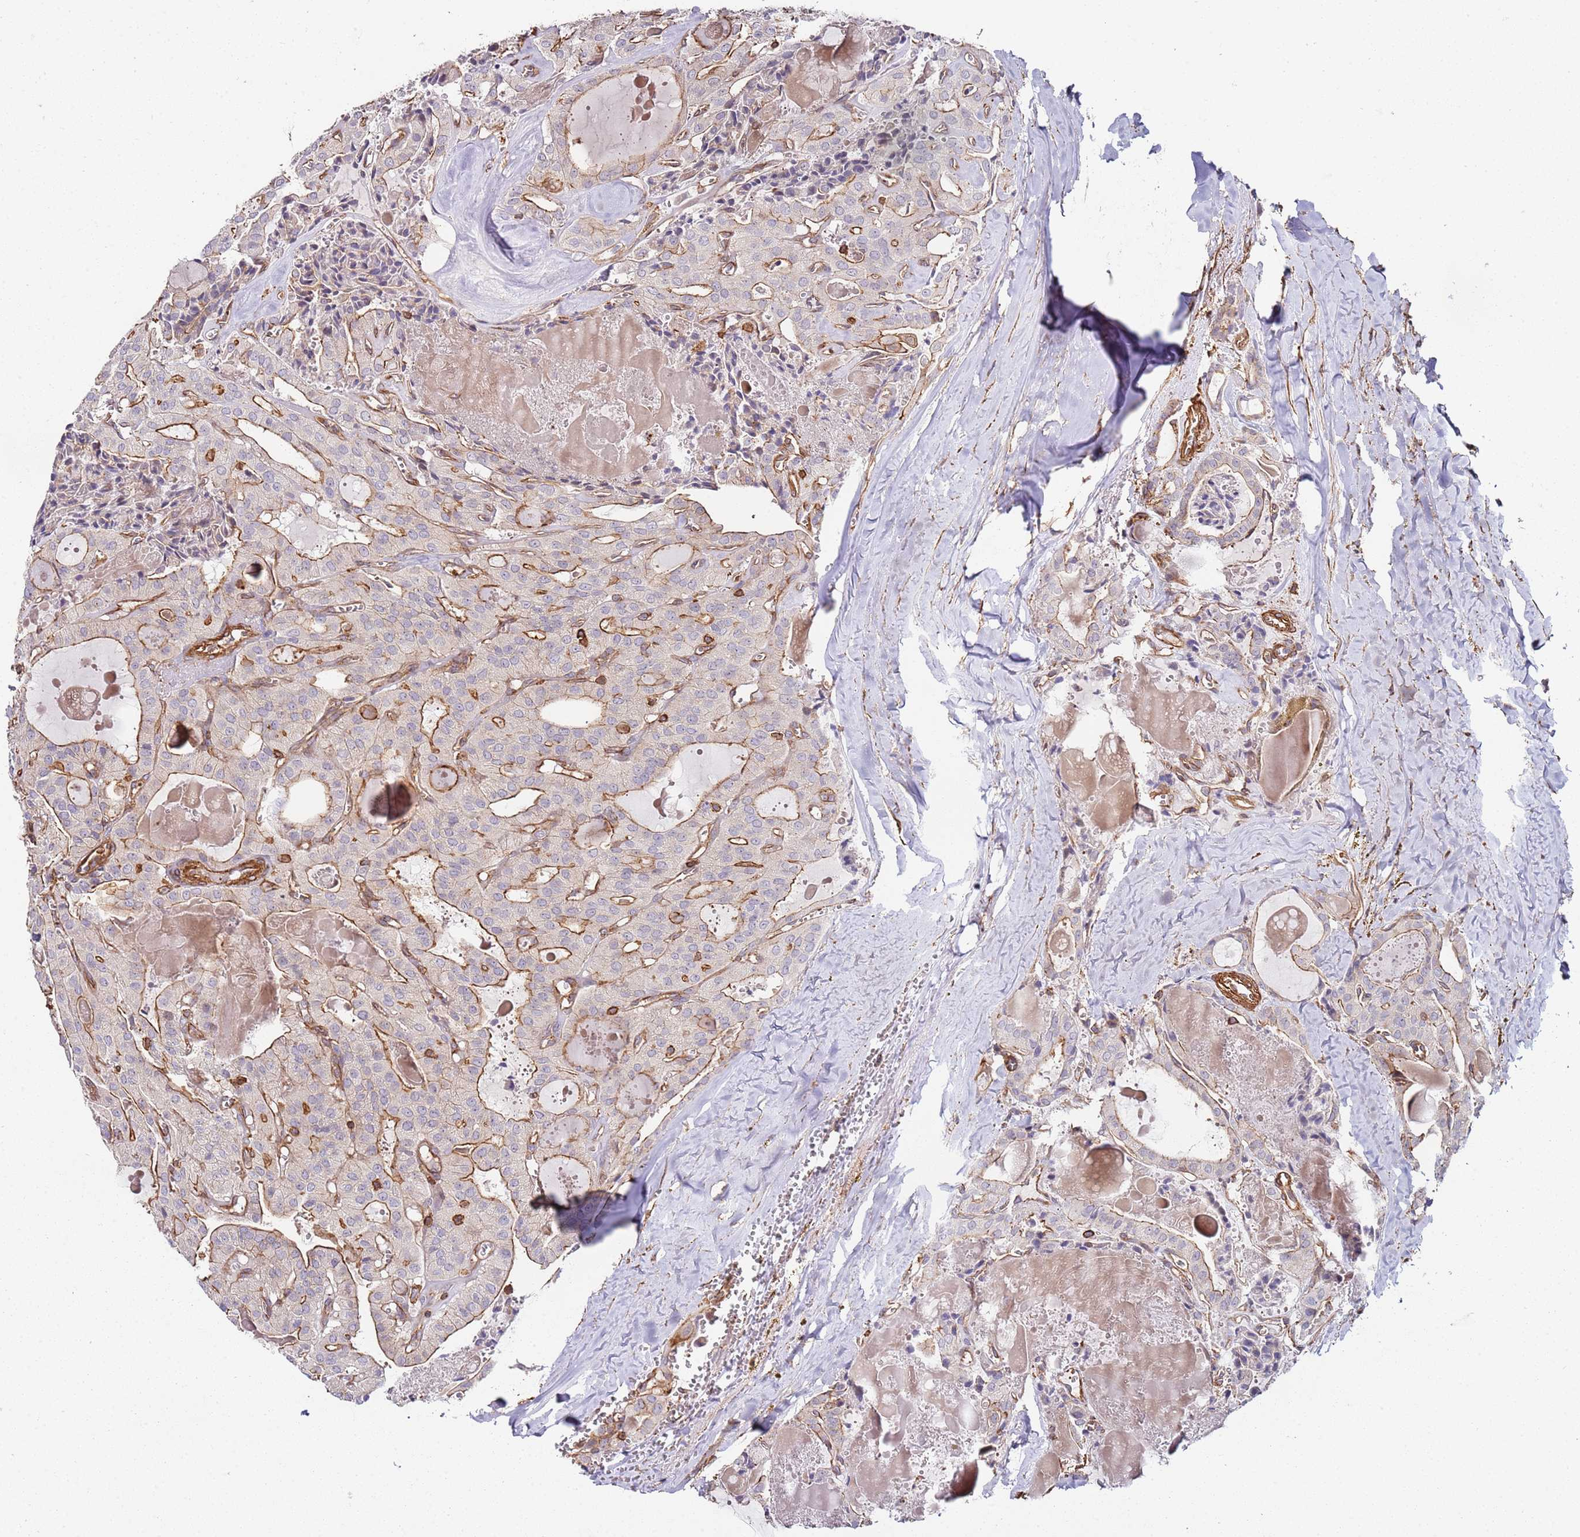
{"staining": {"intensity": "moderate", "quantity": "<25%", "location": "cytoplasmic/membranous"}, "tissue": "thyroid cancer", "cell_type": "Tumor cells", "image_type": "cancer", "snomed": [{"axis": "morphology", "description": "Papillary adenocarcinoma, NOS"}, {"axis": "topography", "description": "Thyroid gland"}], "caption": "High-power microscopy captured an immunohistochemistry image of papillary adenocarcinoma (thyroid), revealing moderate cytoplasmic/membranous positivity in about <25% of tumor cells. The staining is performed using DAB brown chromogen to label protein expression. The nuclei are counter-stained blue using hematoxylin.", "gene": "CYP2U1", "patient": {"sex": "male", "age": 52}}